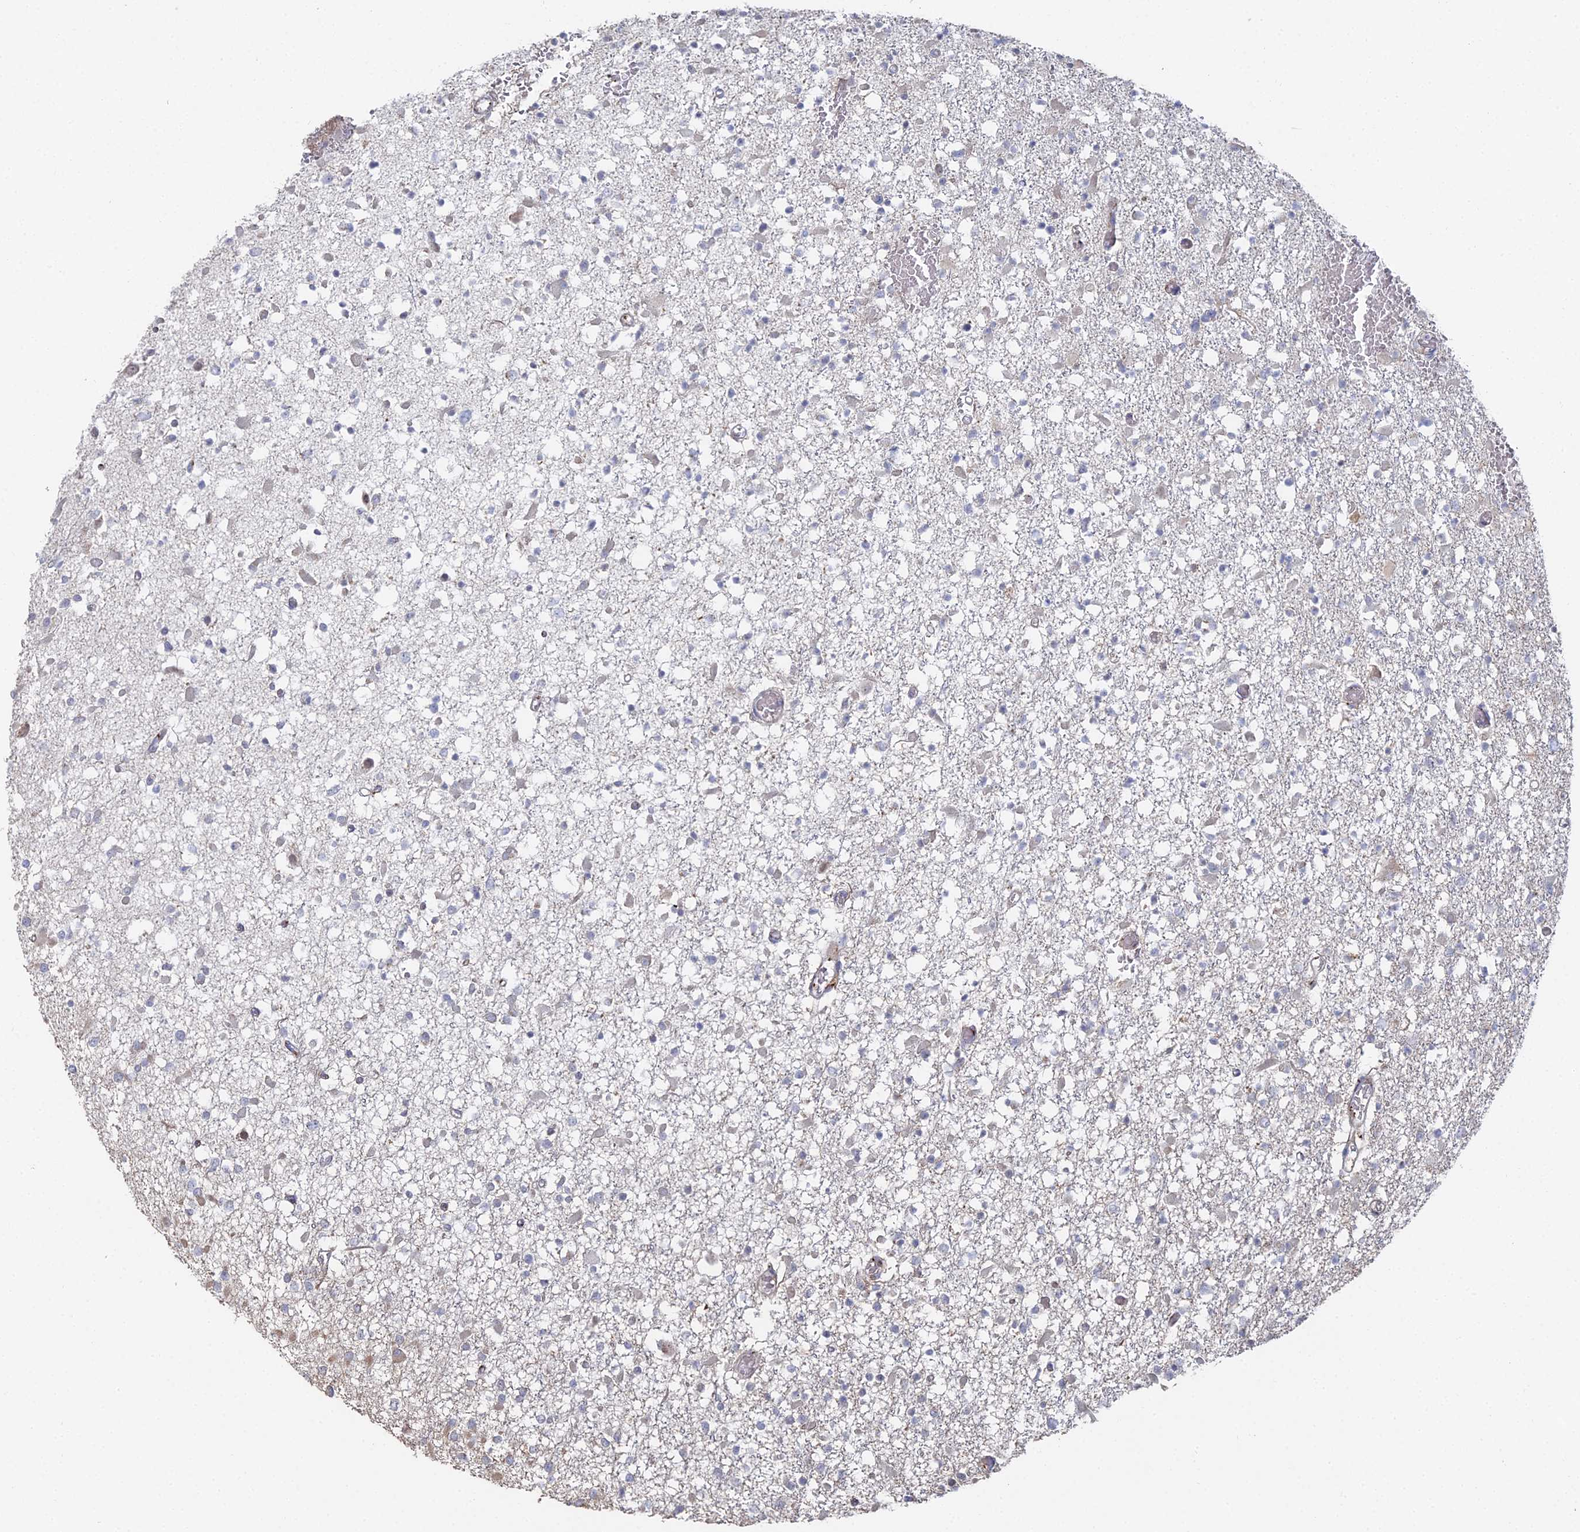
{"staining": {"intensity": "negative", "quantity": "none", "location": "none"}, "tissue": "glioma", "cell_type": "Tumor cells", "image_type": "cancer", "snomed": [{"axis": "morphology", "description": "Glioma, malignant, Low grade"}, {"axis": "topography", "description": "Brain"}], "caption": "Malignant glioma (low-grade) stained for a protein using immunohistochemistry demonstrates no expression tumor cells.", "gene": "SGMS1", "patient": {"sex": "female", "age": 22}}